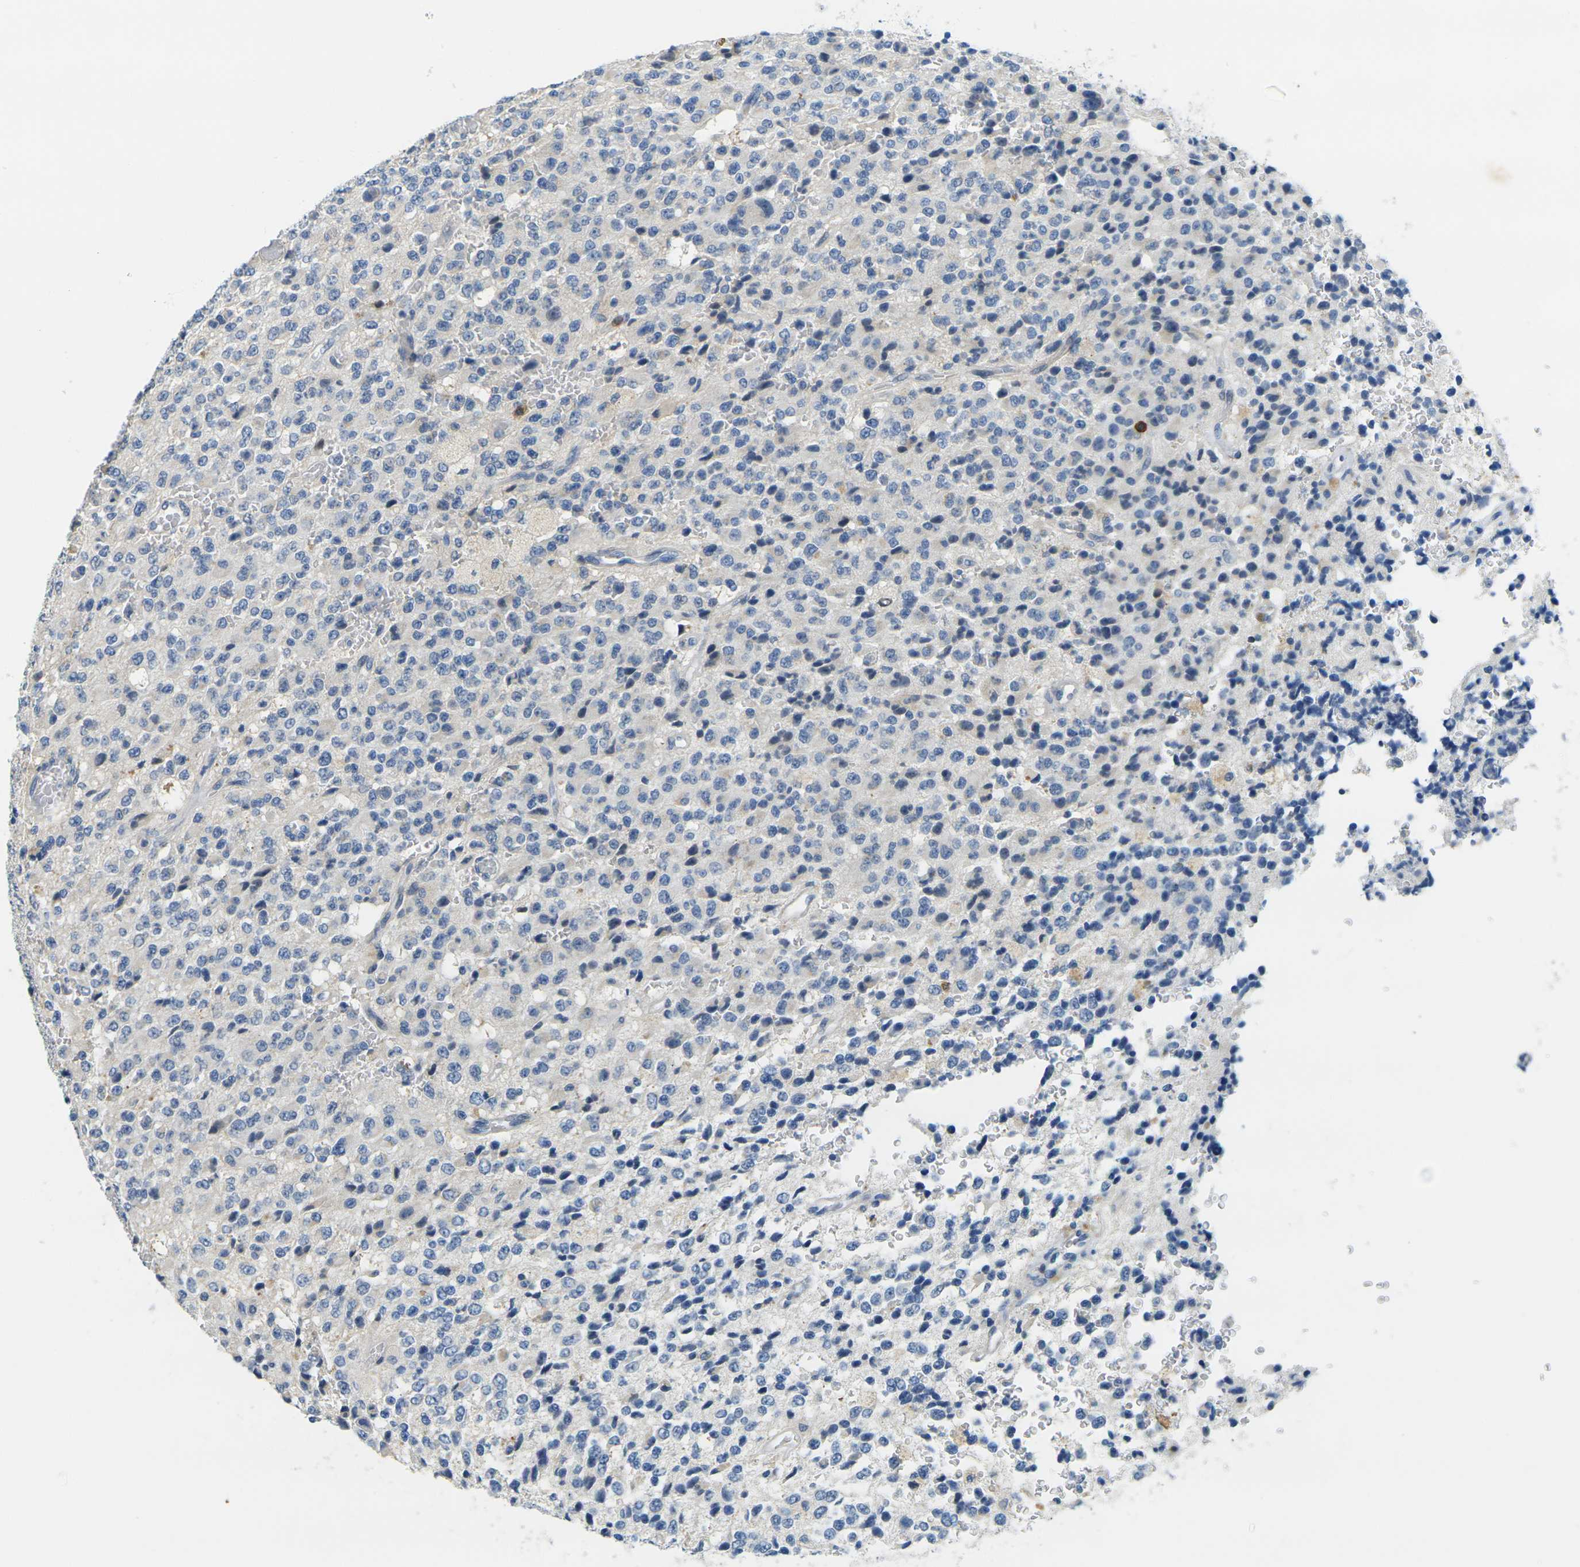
{"staining": {"intensity": "negative", "quantity": "none", "location": "none"}, "tissue": "glioma", "cell_type": "Tumor cells", "image_type": "cancer", "snomed": [{"axis": "morphology", "description": "Glioma, malignant, High grade"}, {"axis": "topography", "description": "pancreas cauda"}], "caption": "The image shows no staining of tumor cells in glioma. The staining is performed using DAB (3,3'-diaminobenzidine) brown chromogen with nuclei counter-stained in using hematoxylin.", "gene": "CD3D", "patient": {"sex": "male", "age": 60}}